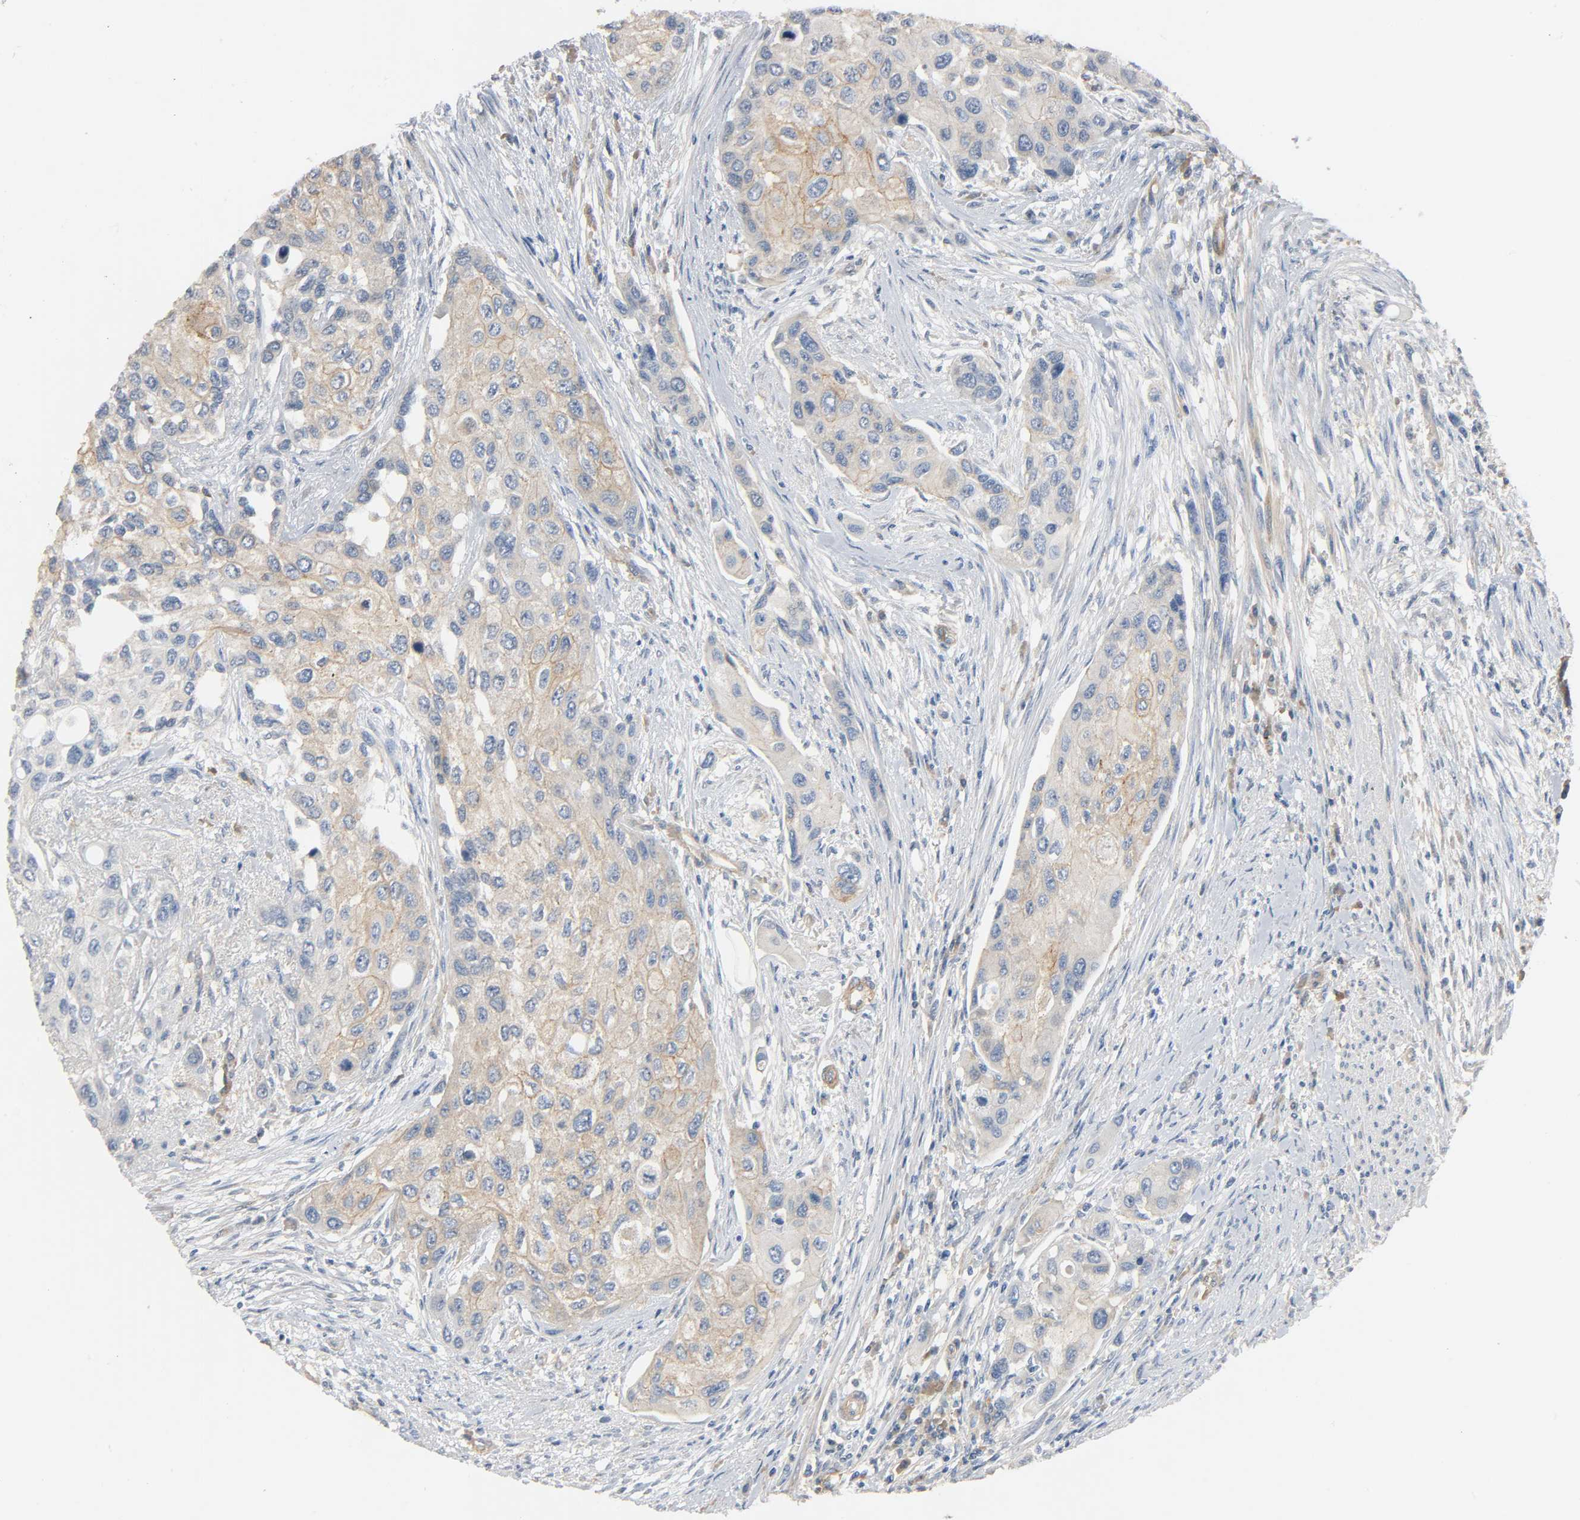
{"staining": {"intensity": "moderate", "quantity": "25%-75%", "location": "cytoplasmic/membranous"}, "tissue": "urothelial cancer", "cell_type": "Tumor cells", "image_type": "cancer", "snomed": [{"axis": "morphology", "description": "Urothelial carcinoma, High grade"}, {"axis": "topography", "description": "Urinary bladder"}], "caption": "An image of human urothelial cancer stained for a protein shows moderate cytoplasmic/membranous brown staining in tumor cells.", "gene": "ARPC1A", "patient": {"sex": "female", "age": 56}}